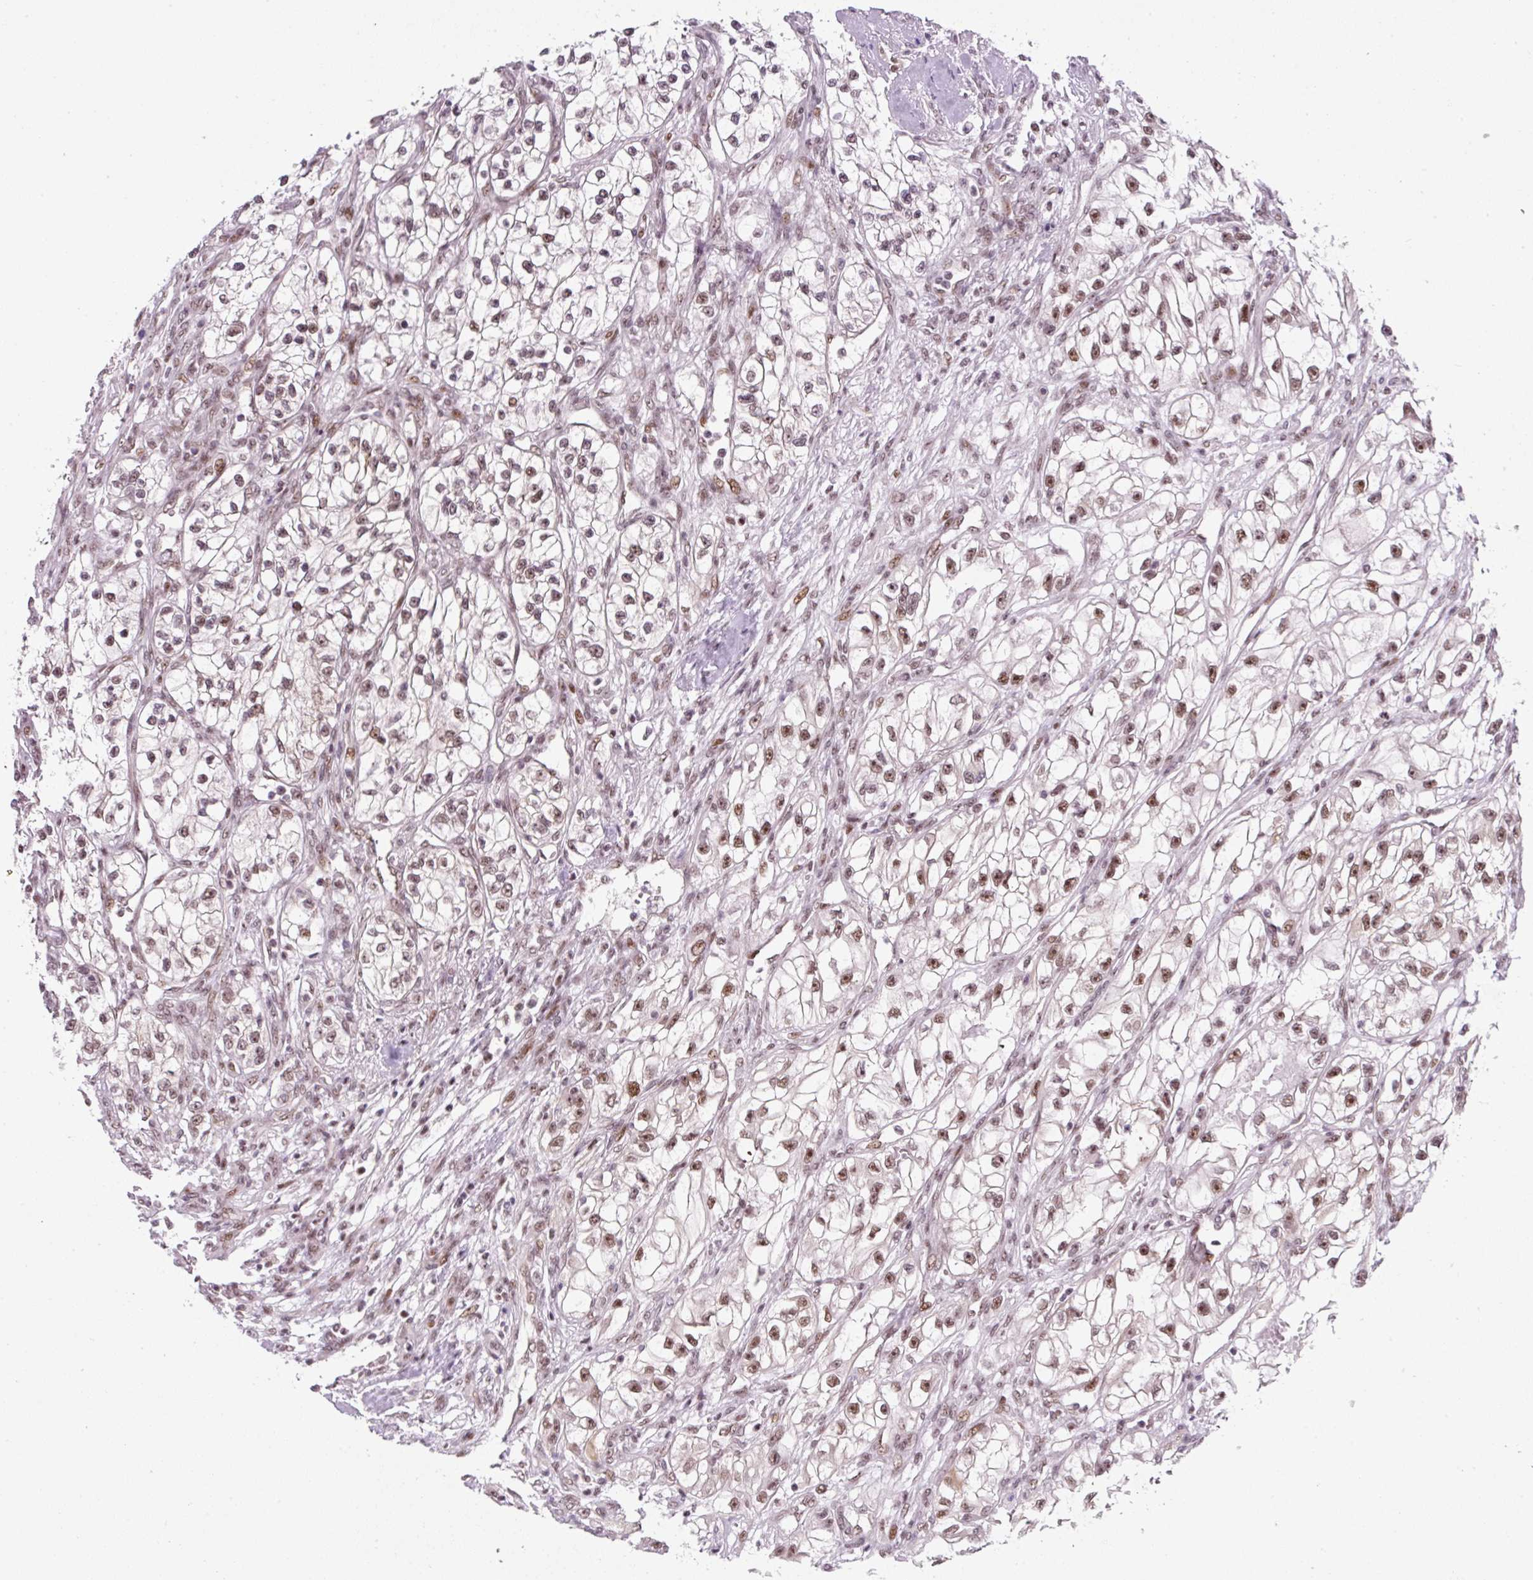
{"staining": {"intensity": "moderate", "quantity": ">75%", "location": "nuclear"}, "tissue": "renal cancer", "cell_type": "Tumor cells", "image_type": "cancer", "snomed": [{"axis": "morphology", "description": "Adenocarcinoma, NOS"}, {"axis": "topography", "description": "Kidney"}], "caption": "High-power microscopy captured an IHC micrograph of renal adenocarcinoma, revealing moderate nuclear expression in about >75% of tumor cells.", "gene": "TAF1A", "patient": {"sex": "female", "age": 57}}